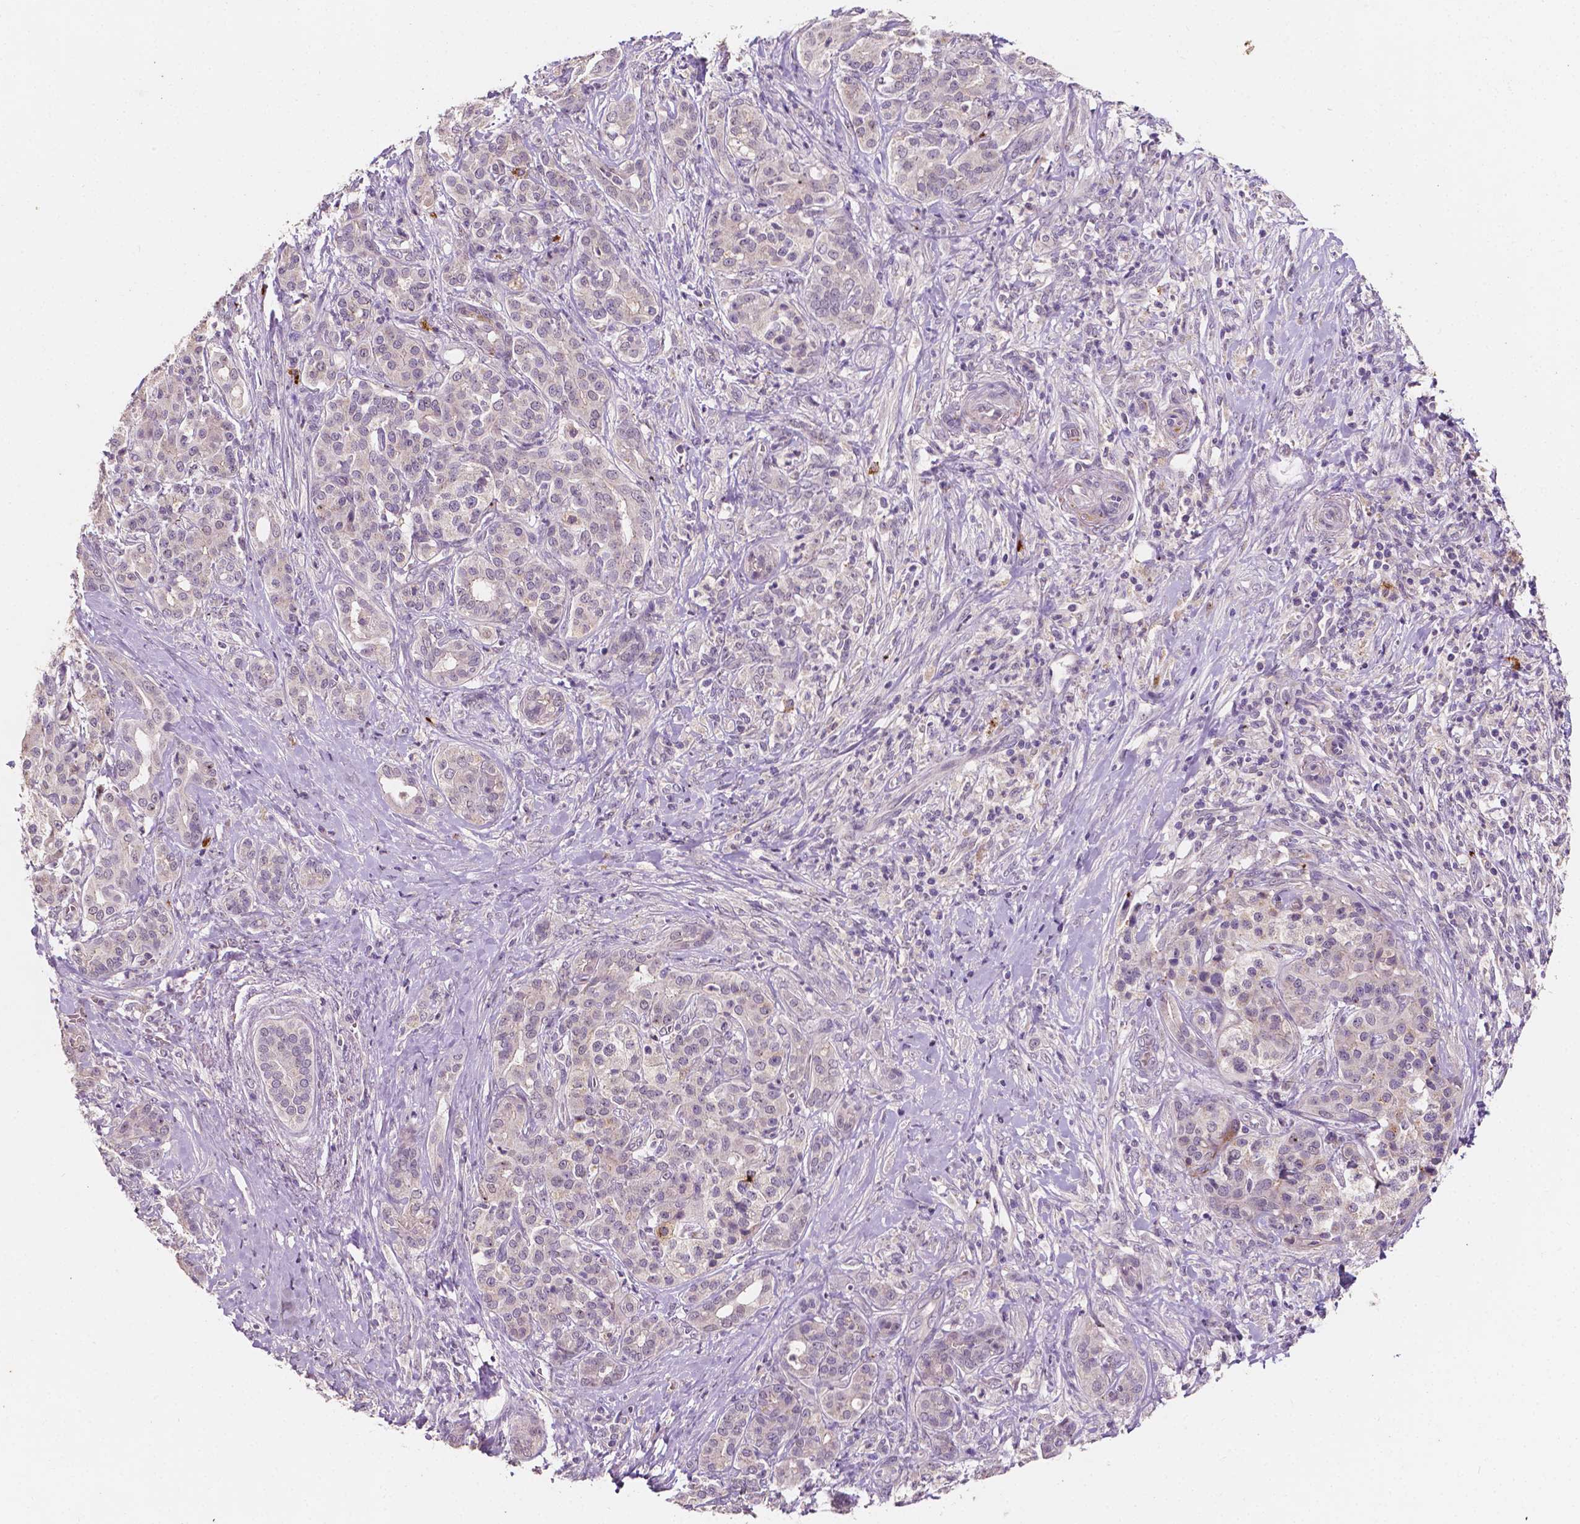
{"staining": {"intensity": "negative", "quantity": "none", "location": "none"}, "tissue": "pancreatic cancer", "cell_type": "Tumor cells", "image_type": "cancer", "snomed": [{"axis": "morphology", "description": "Normal tissue, NOS"}, {"axis": "morphology", "description": "Inflammation, NOS"}, {"axis": "morphology", "description": "Adenocarcinoma, NOS"}, {"axis": "topography", "description": "Pancreas"}], "caption": "Immunohistochemistry (IHC) of adenocarcinoma (pancreatic) shows no staining in tumor cells.", "gene": "SIRT2", "patient": {"sex": "male", "age": 57}}